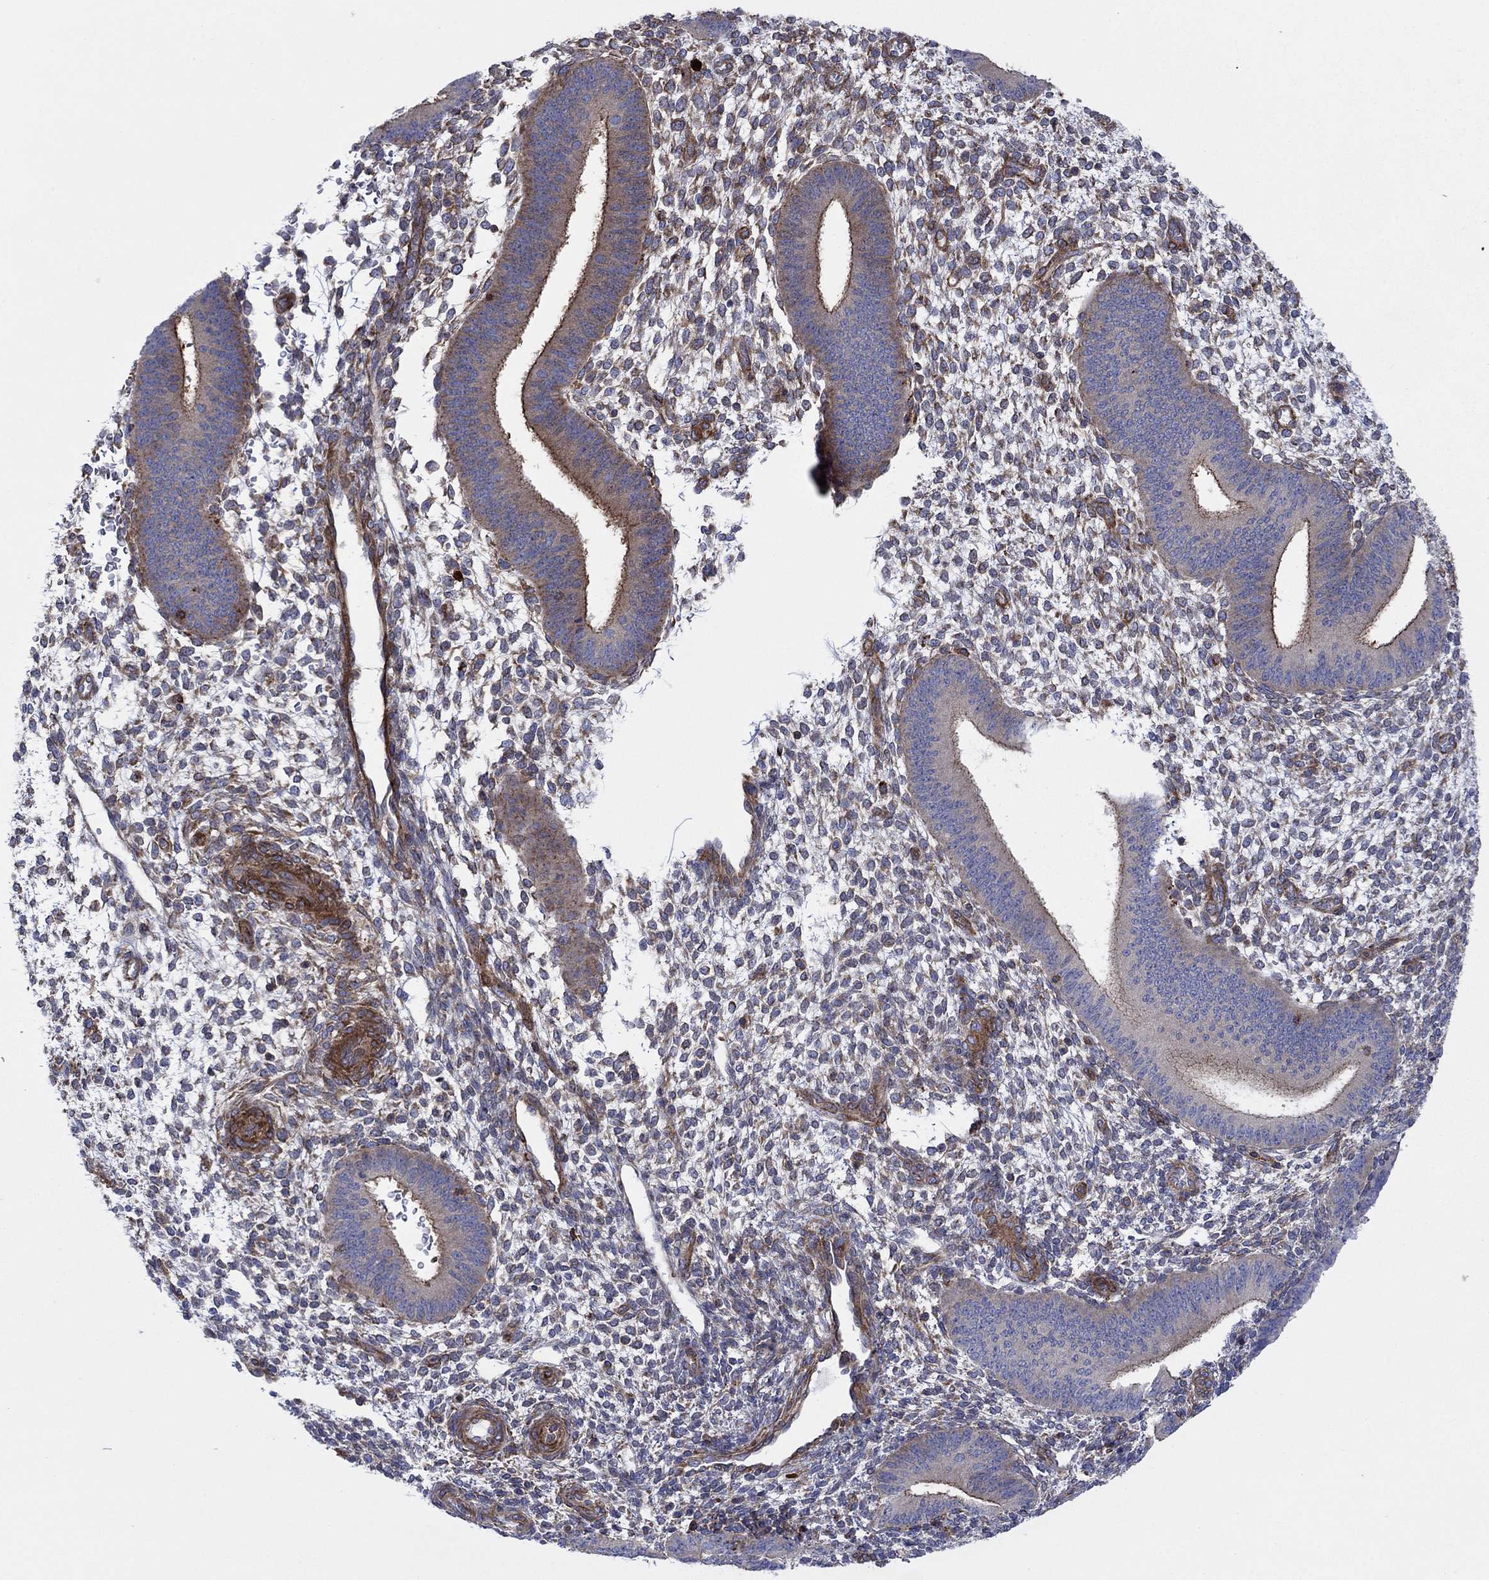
{"staining": {"intensity": "moderate", "quantity": "25%-75%", "location": "cytoplasmic/membranous"}, "tissue": "endometrium", "cell_type": "Cells in endometrial stroma", "image_type": "normal", "snomed": [{"axis": "morphology", "description": "Normal tissue, NOS"}, {"axis": "topography", "description": "Endometrium"}], "caption": "A brown stain highlights moderate cytoplasmic/membranous staining of a protein in cells in endometrial stroma of unremarkable endometrium. The staining is performed using DAB brown chromogen to label protein expression. The nuclei are counter-stained blue using hematoxylin.", "gene": "PAG1", "patient": {"sex": "female", "age": 39}}